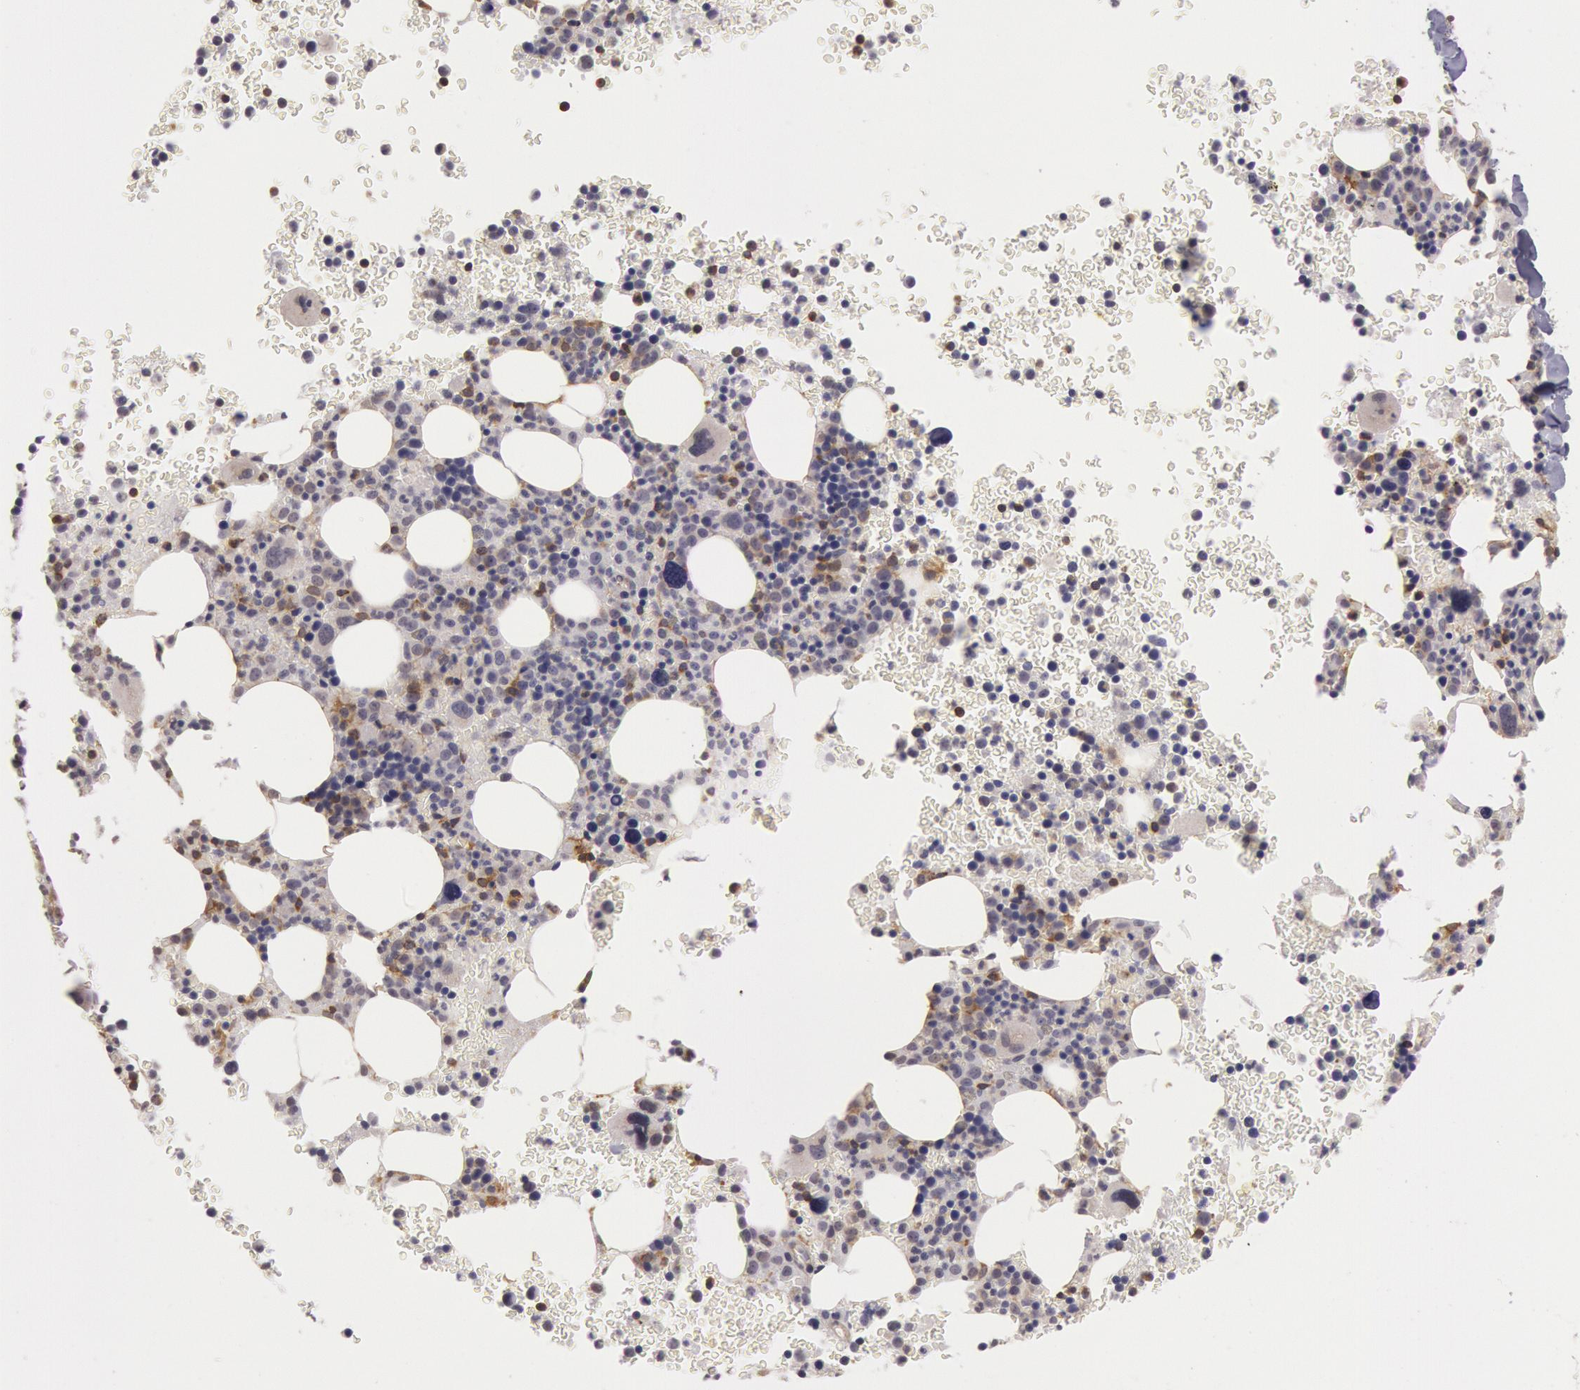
{"staining": {"intensity": "moderate", "quantity": "<25%", "location": "cytoplasmic/membranous"}, "tissue": "bone marrow", "cell_type": "Hematopoietic cells", "image_type": "normal", "snomed": [{"axis": "morphology", "description": "Normal tissue, NOS"}, {"axis": "topography", "description": "Bone marrow"}], "caption": "This micrograph reveals immunohistochemistry staining of benign bone marrow, with low moderate cytoplasmic/membranous staining in approximately <25% of hematopoietic cells.", "gene": "NMT2", "patient": {"sex": "male", "age": 69}}